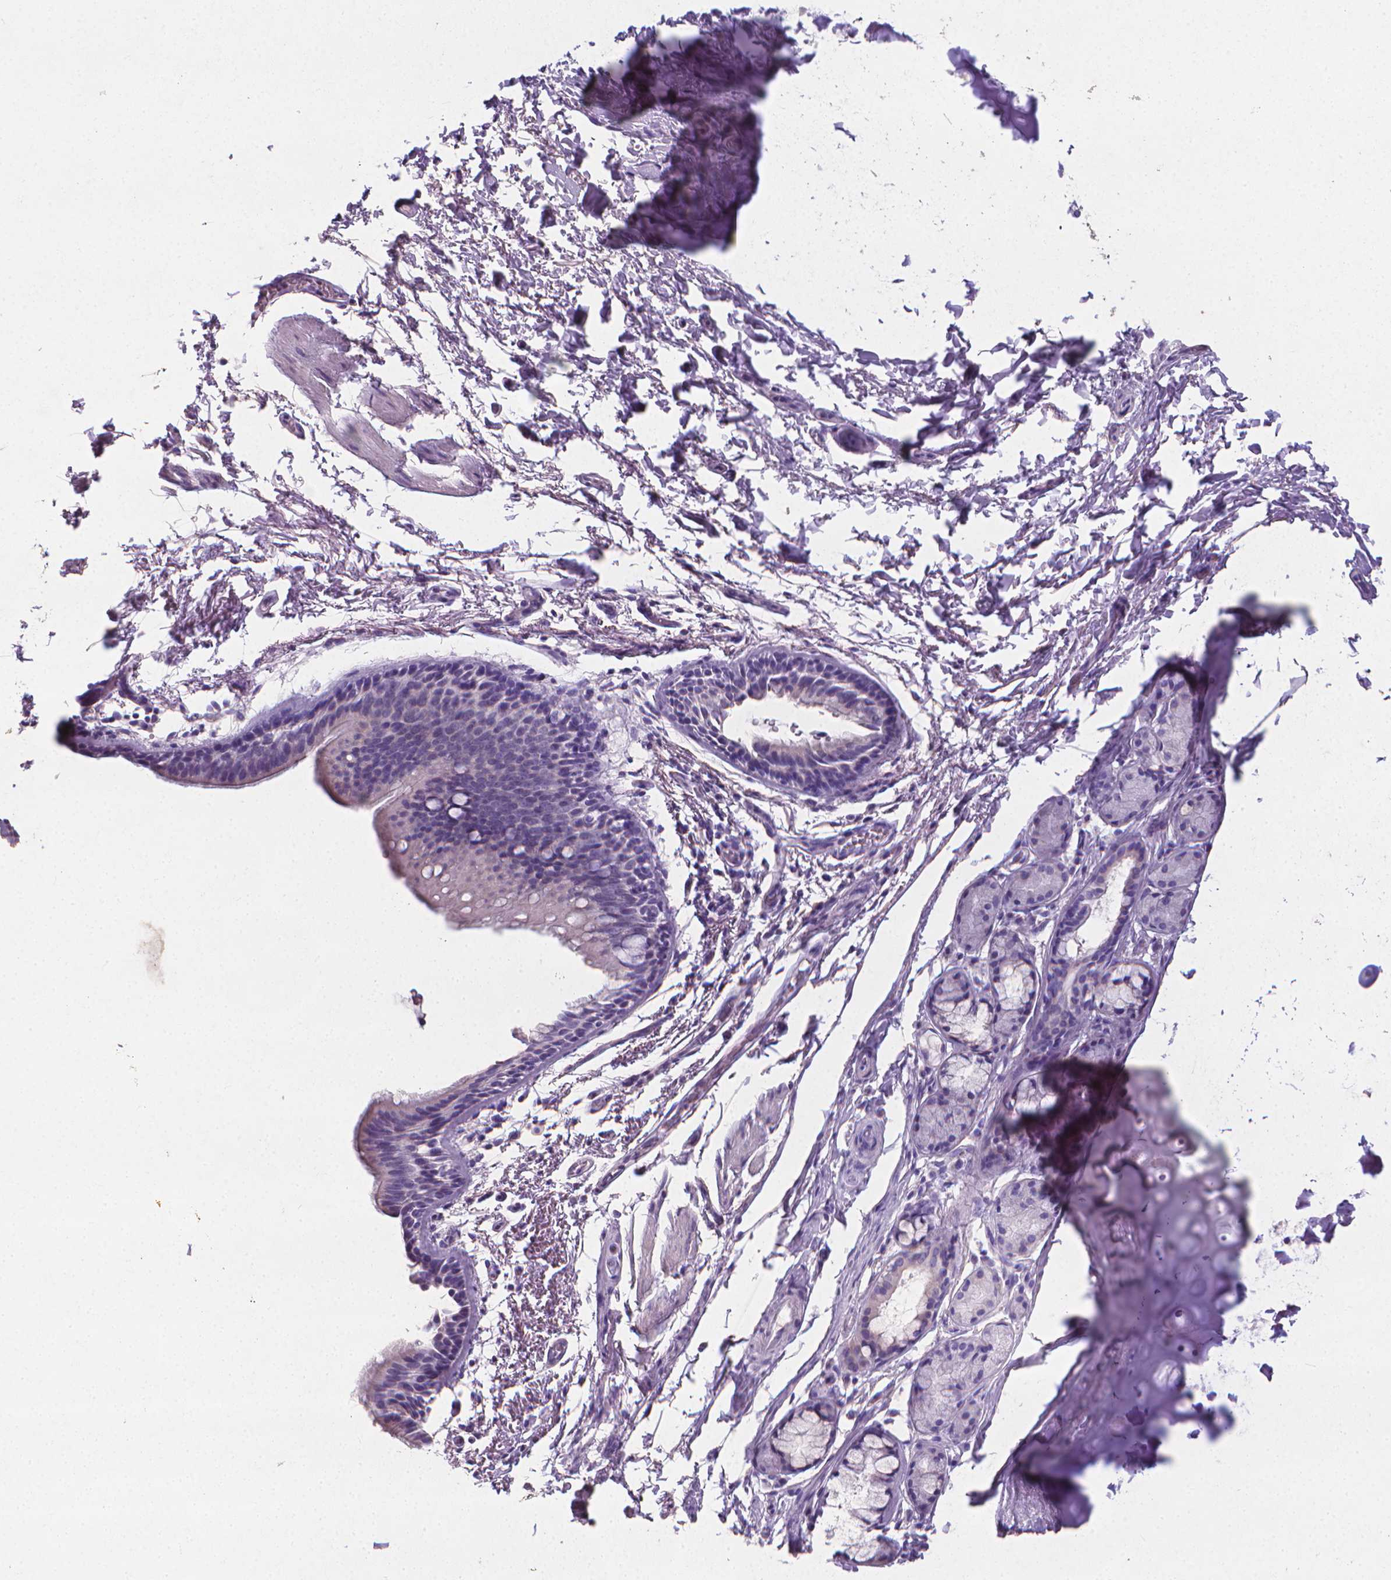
{"staining": {"intensity": "negative", "quantity": "none", "location": "none"}, "tissue": "bronchus", "cell_type": "Respiratory epithelial cells", "image_type": "normal", "snomed": [{"axis": "morphology", "description": "Normal tissue, NOS"}, {"axis": "topography", "description": "Lymph node"}, {"axis": "topography", "description": "Bronchus"}], "caption": "Immunohistochemistry micrograph of benign bronchus: bronchus stained with DAB (3,3'-diaminobenzidine) displays no significant protein staining in respiratory epithelial cells. Brightfield microscopy of immunohistochemistry stained with DAB (3,3'-diaminobenzidine) (brown) and hematoxylin (blue), captured at high magnification.", "gene": "XPNPEP2", "patient": {"sex": "female", "age": 70}}